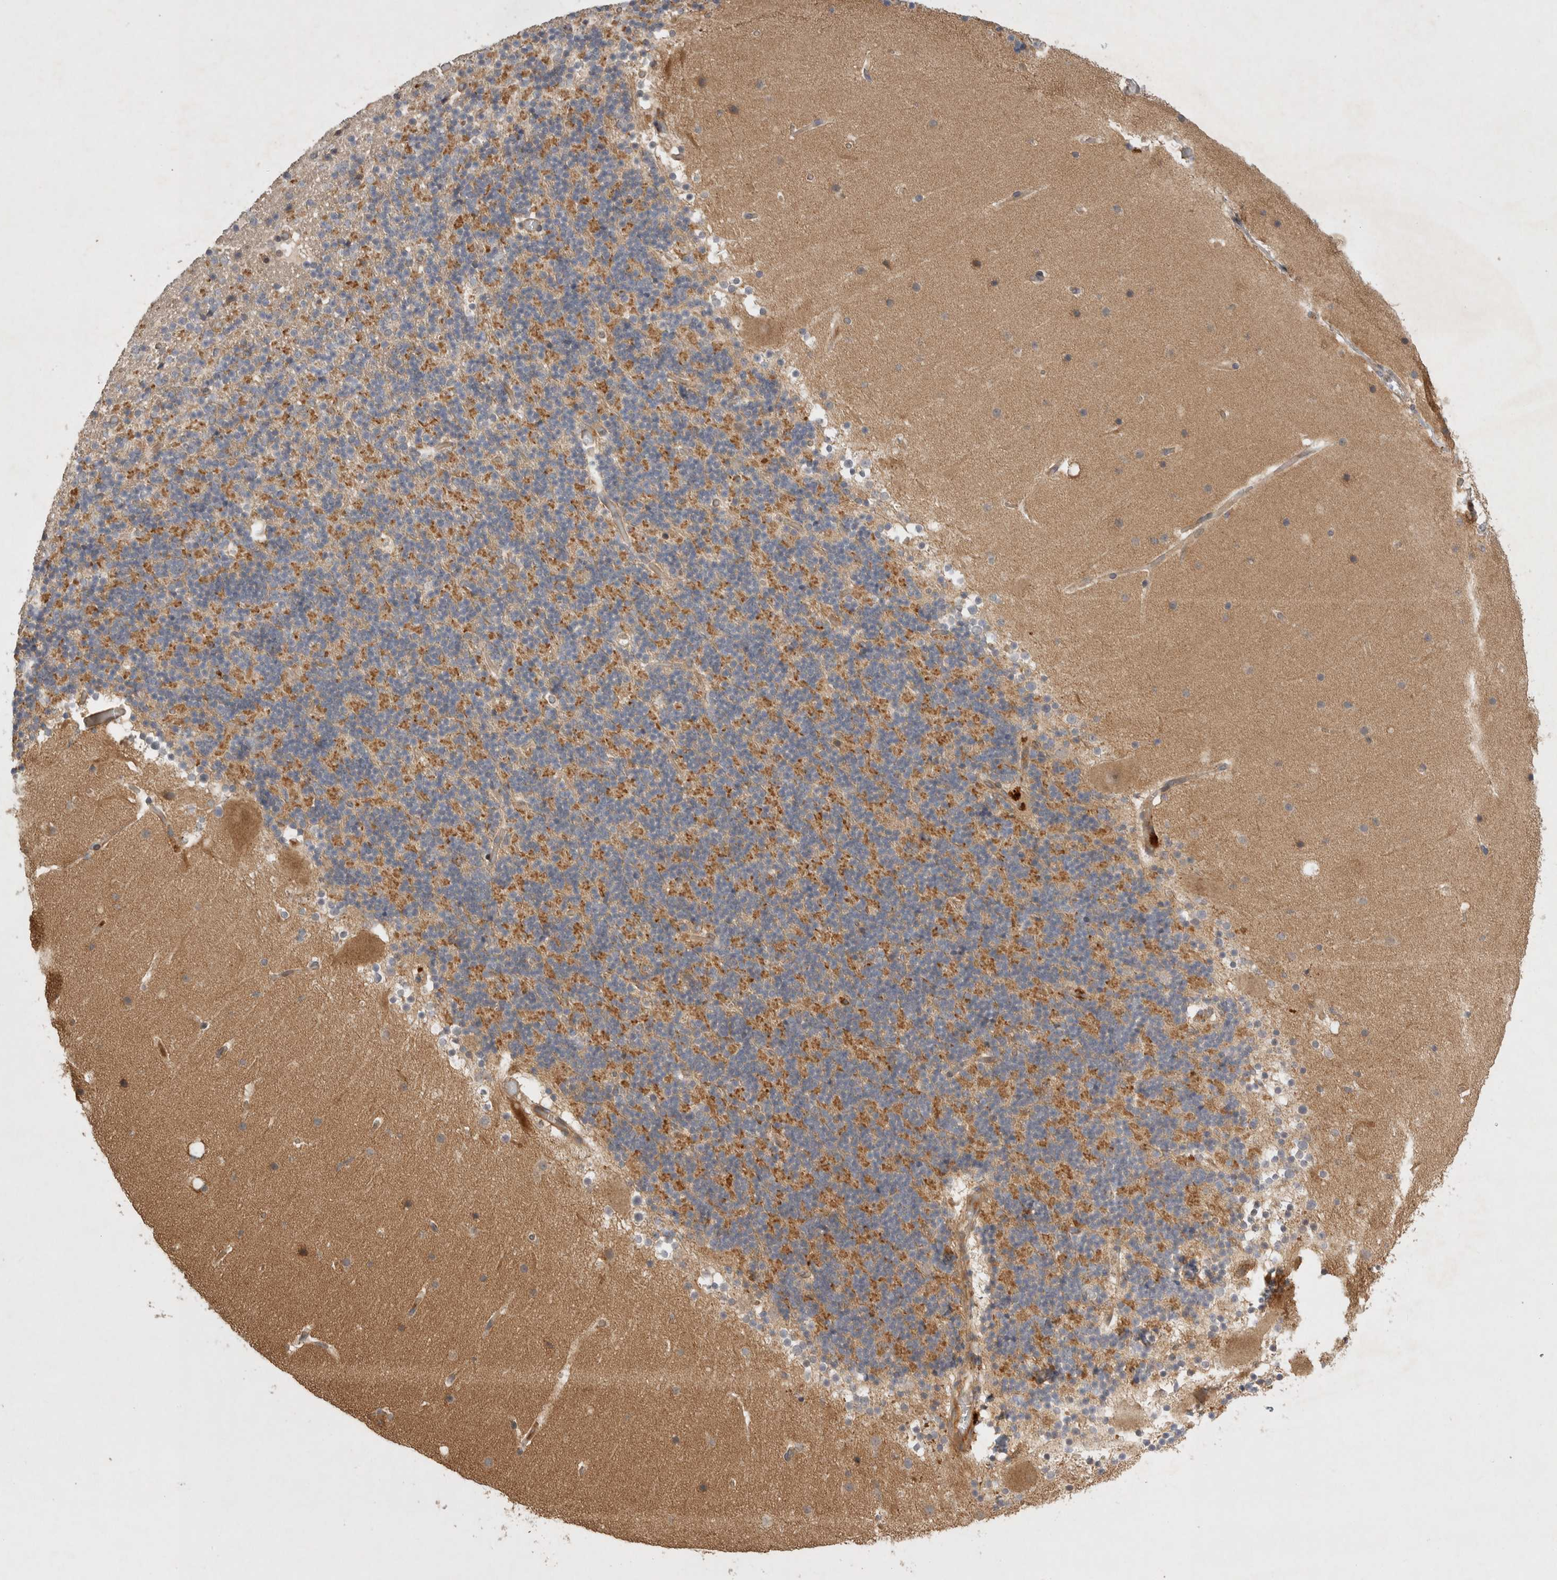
{"staining": {"intensity": "moderate", "quantity": "<25%", "location": "cytoplasmic/membranous"}, "tissue": "cerebellum", "cell_type": "Cells in granular layer", "image_type": "normal", "snomed": [{"axis": "morphology", "description": "Normal tissue, NOS"}, {"axis": "topography", "description": "Cerebellum"}], "caption": "Protein analysis of unremarkable cerebellum shows moderate cytoplasmic/membranous positivity in approximately <25% of cells in granular layer. (brown staining indicates protein expression, while blue staining denotes nuclei).", "gene": "PPP1R42", "patient": {"sex": "male", "age": 57}}